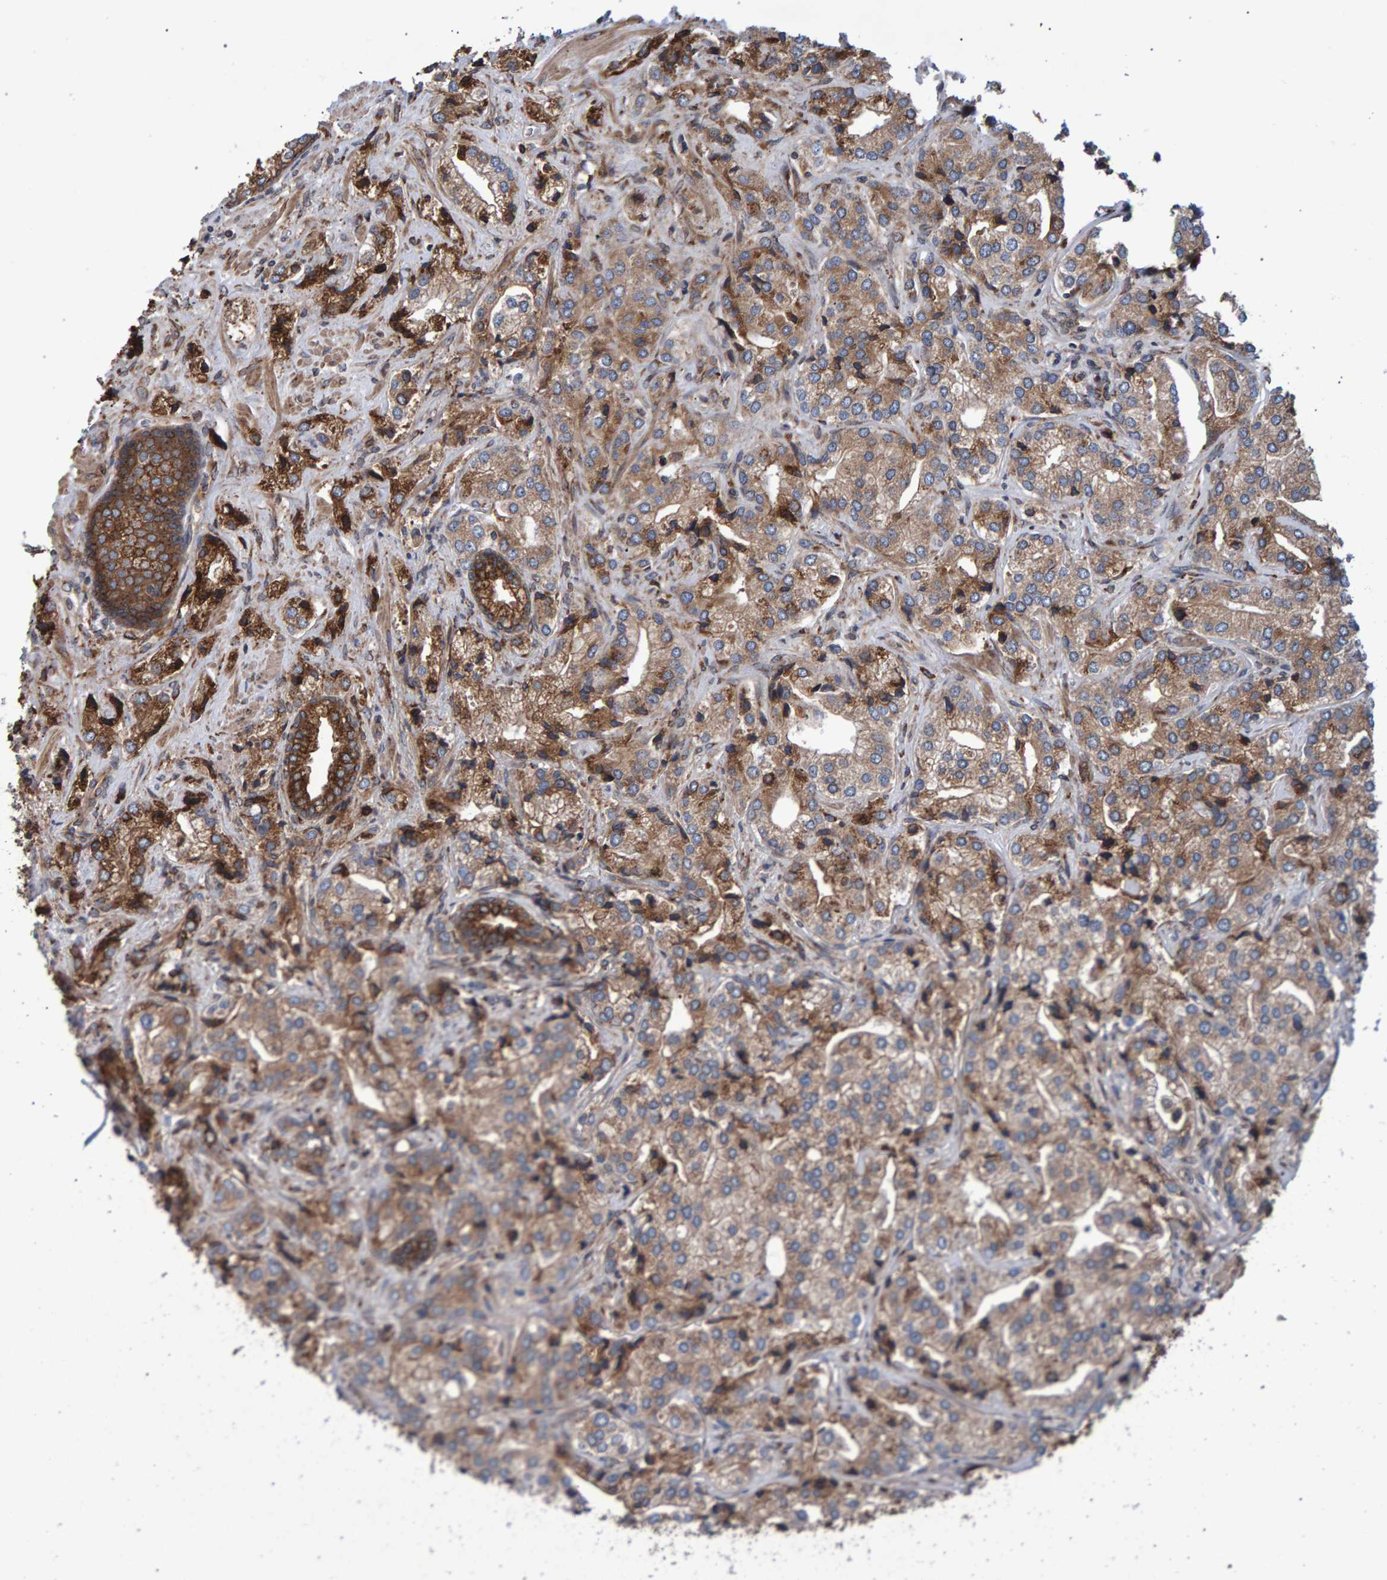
{"staining": {"intensity": "moderate", "quantity": ">75%", "location": "cytoplasmic/membranous"}, "tissue": "prostate cancer", "cell_type": "Tumor cells", "image_type": "cancer", "snomed": [{"axis": "morphology", "description": "Adenocarcinoma, High grade"}, {"axis": "topography", "description": "Prostate"}], "caption": "A micrograph showing moderate cytoplasmic/membranous staining in approximately >75% of tumor cells in prostate cancer (high-grade adenocarcinoma), as visualized by brown immunohistochemical staining.", "gene": "FAM117A", "patient": {"sex": "male", "age": 66}}